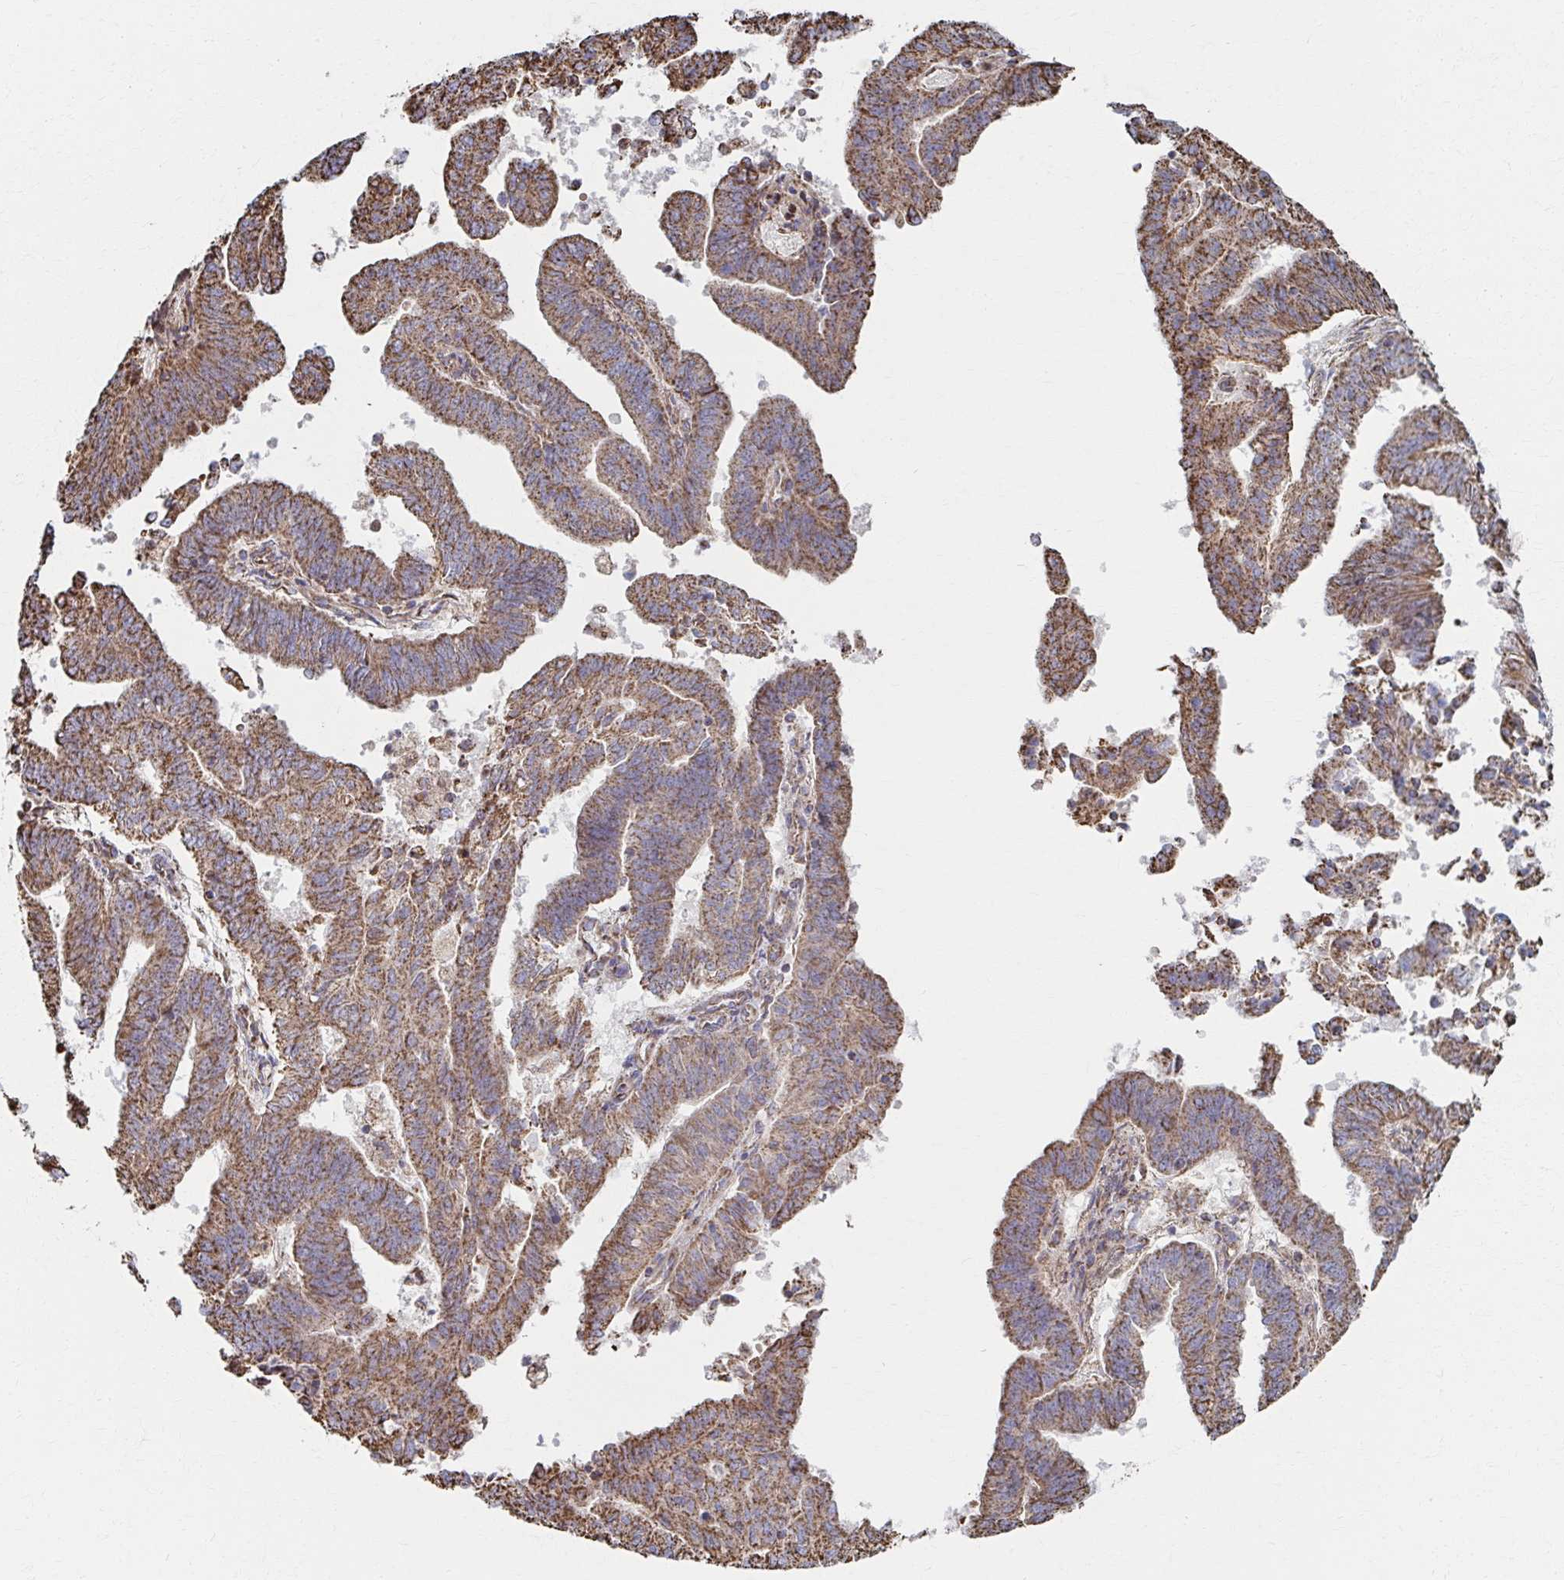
{"staining": {"intensity": "moderate", "quantity": ">75%", "location": "cytoplasmic/membranous"}, "tissue": "endometrial cancer", "cell_type": "Tumor cells", "image_type": "cancer", "snomed": [{"axis": "morphology", "description": "Adenocarcinoma, NOS"}, {"axis": "topography", "description": "Endometrium"}], "caption": "Tumor cells exhibit medium levels of moderate cytoplasmic/membranous expression in about >75% of cells in endometrial adenocarcinoma. The protein is shown in brown color, while the nuclei are stained blue.", "gene": "SAT1", "patient": {"sex": "female", "age": 82}}